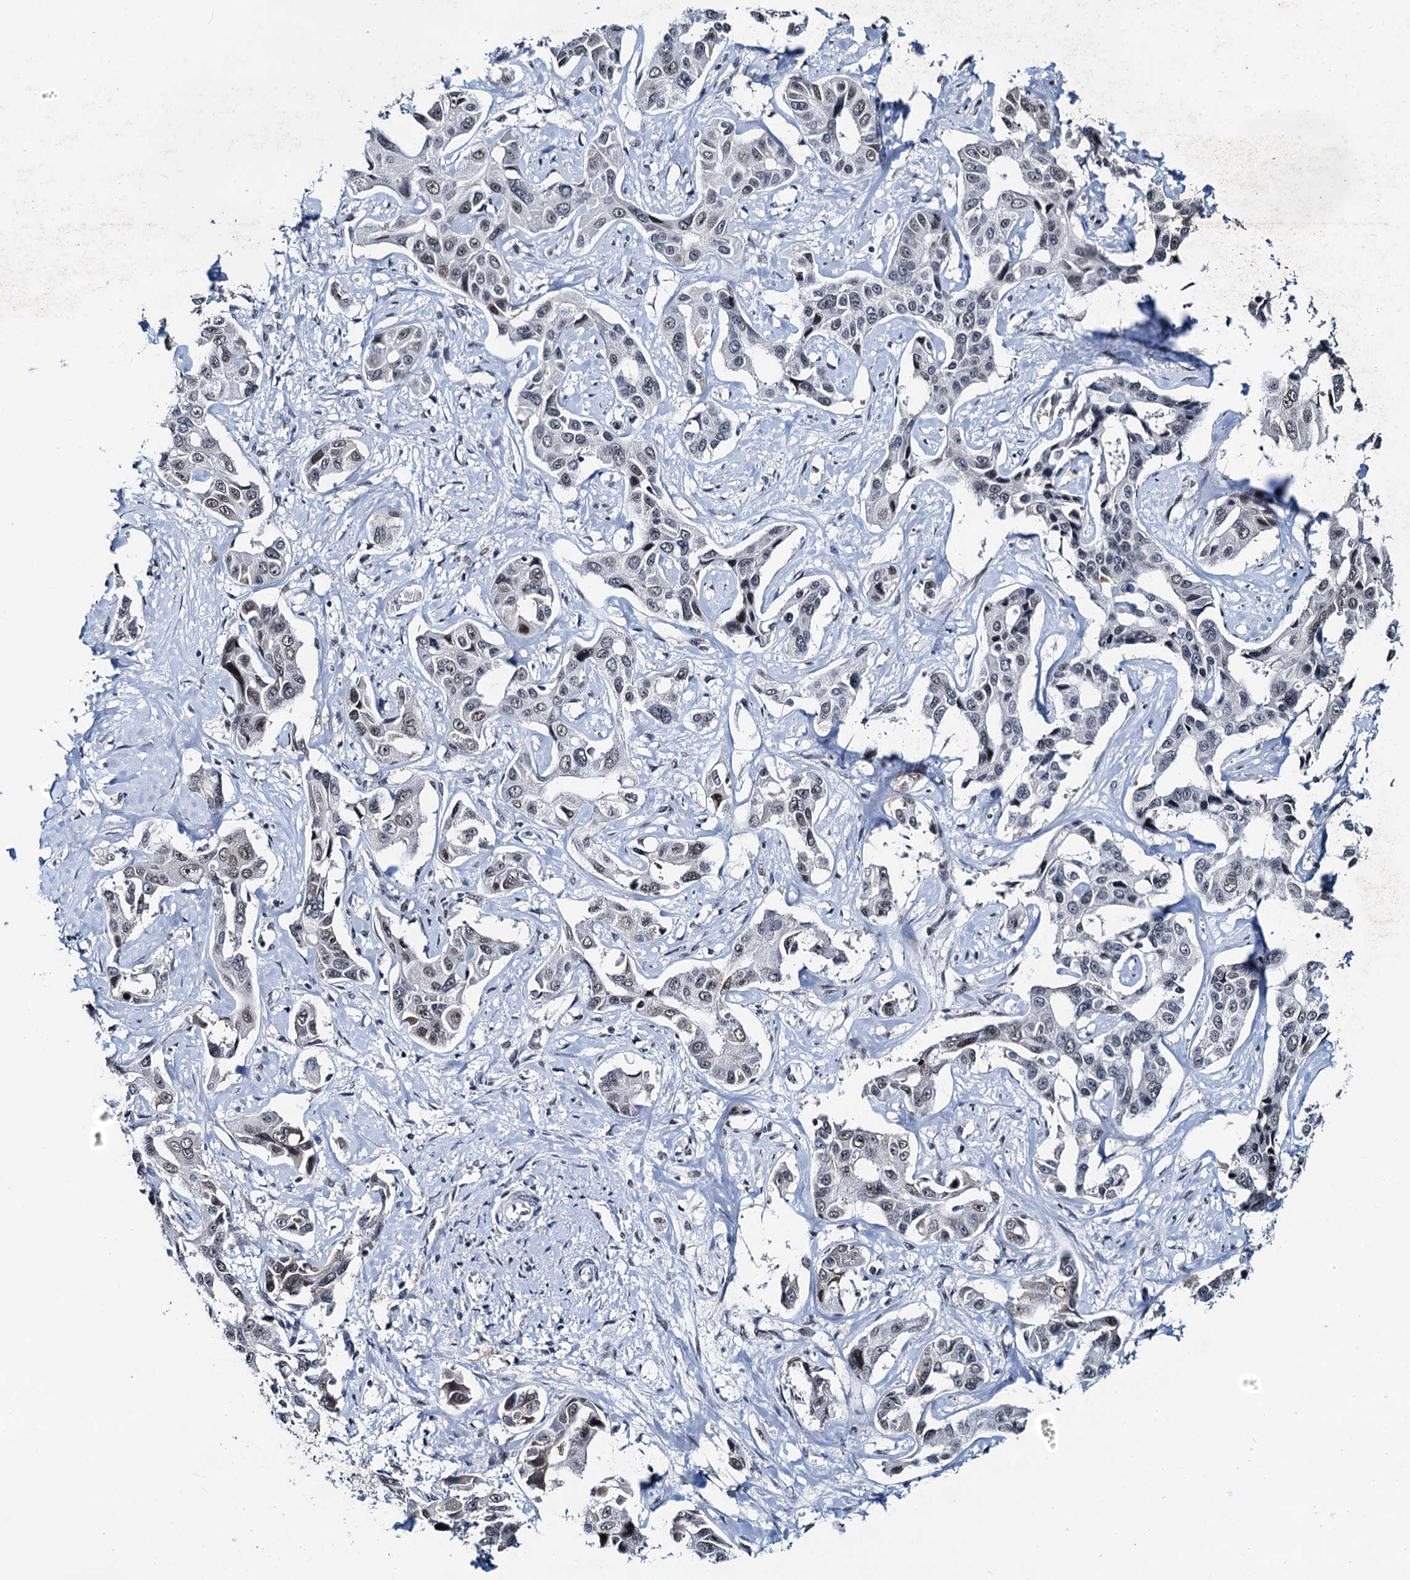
{"staining": {"intensity": "weak", "quantity": "25%-75%", "location": "nuclear"}, "tissue": "liver cancer", "cell_type": "Tumor cells", "image_type": "cancer", "snomed": [{"axis": "morphology", "description": "Cholangiocarcinoma"}, {"axis": "topography", "description": "Liver"}], "caption": "Immunohistochemical staining of cholangiocarcinoma (liver) exhibits weak nuclear protein expression in about 25%-75% of tumor cells.", "gene": "SNRPD1", "patient": {"sex": "male", "age": 59}}